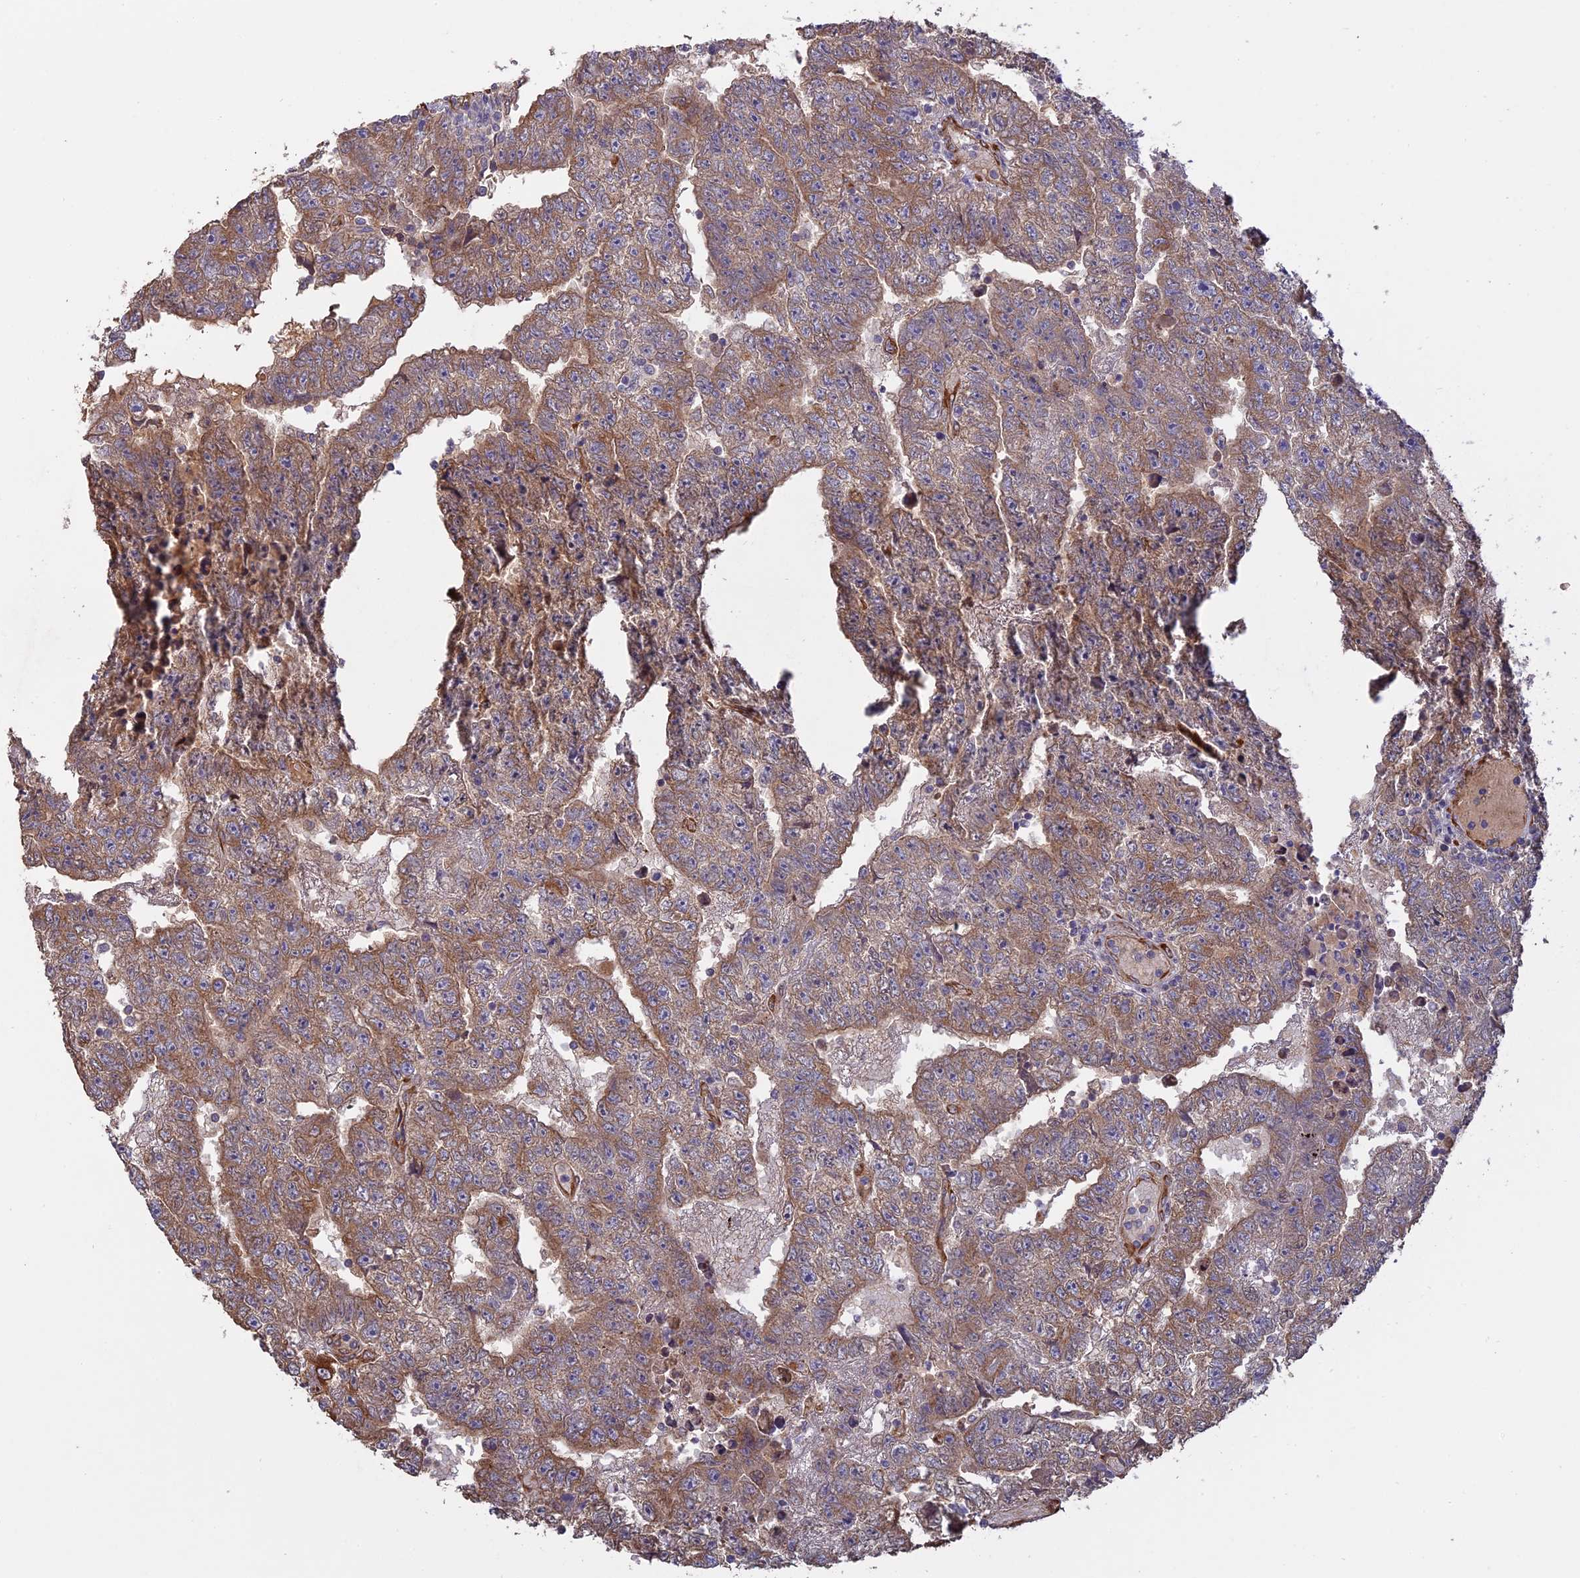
{"staining": {"intensity": "moderate", "quantity": ">75%", "location": "cytoplasmic/membranous"}, "tissue": "testis cancer", "cell_type": "Tumor cells", "image_type": "cancer", "snomed": [{"axis": "morphology", "description": "Carcinoma, Embryonal, NOS"}, {"axis": "topography", "description": "Testis"}], "caption": "This histopathology image demonstrates immunohistochemistry staining of human testis cancer (embryonal carcinoma), with medium moderate cytoplasmic/membranous positivity in approximately >75% of tumor cells.", "gene": "PPIC", "patient": {"sex": "male", "age": 25}}